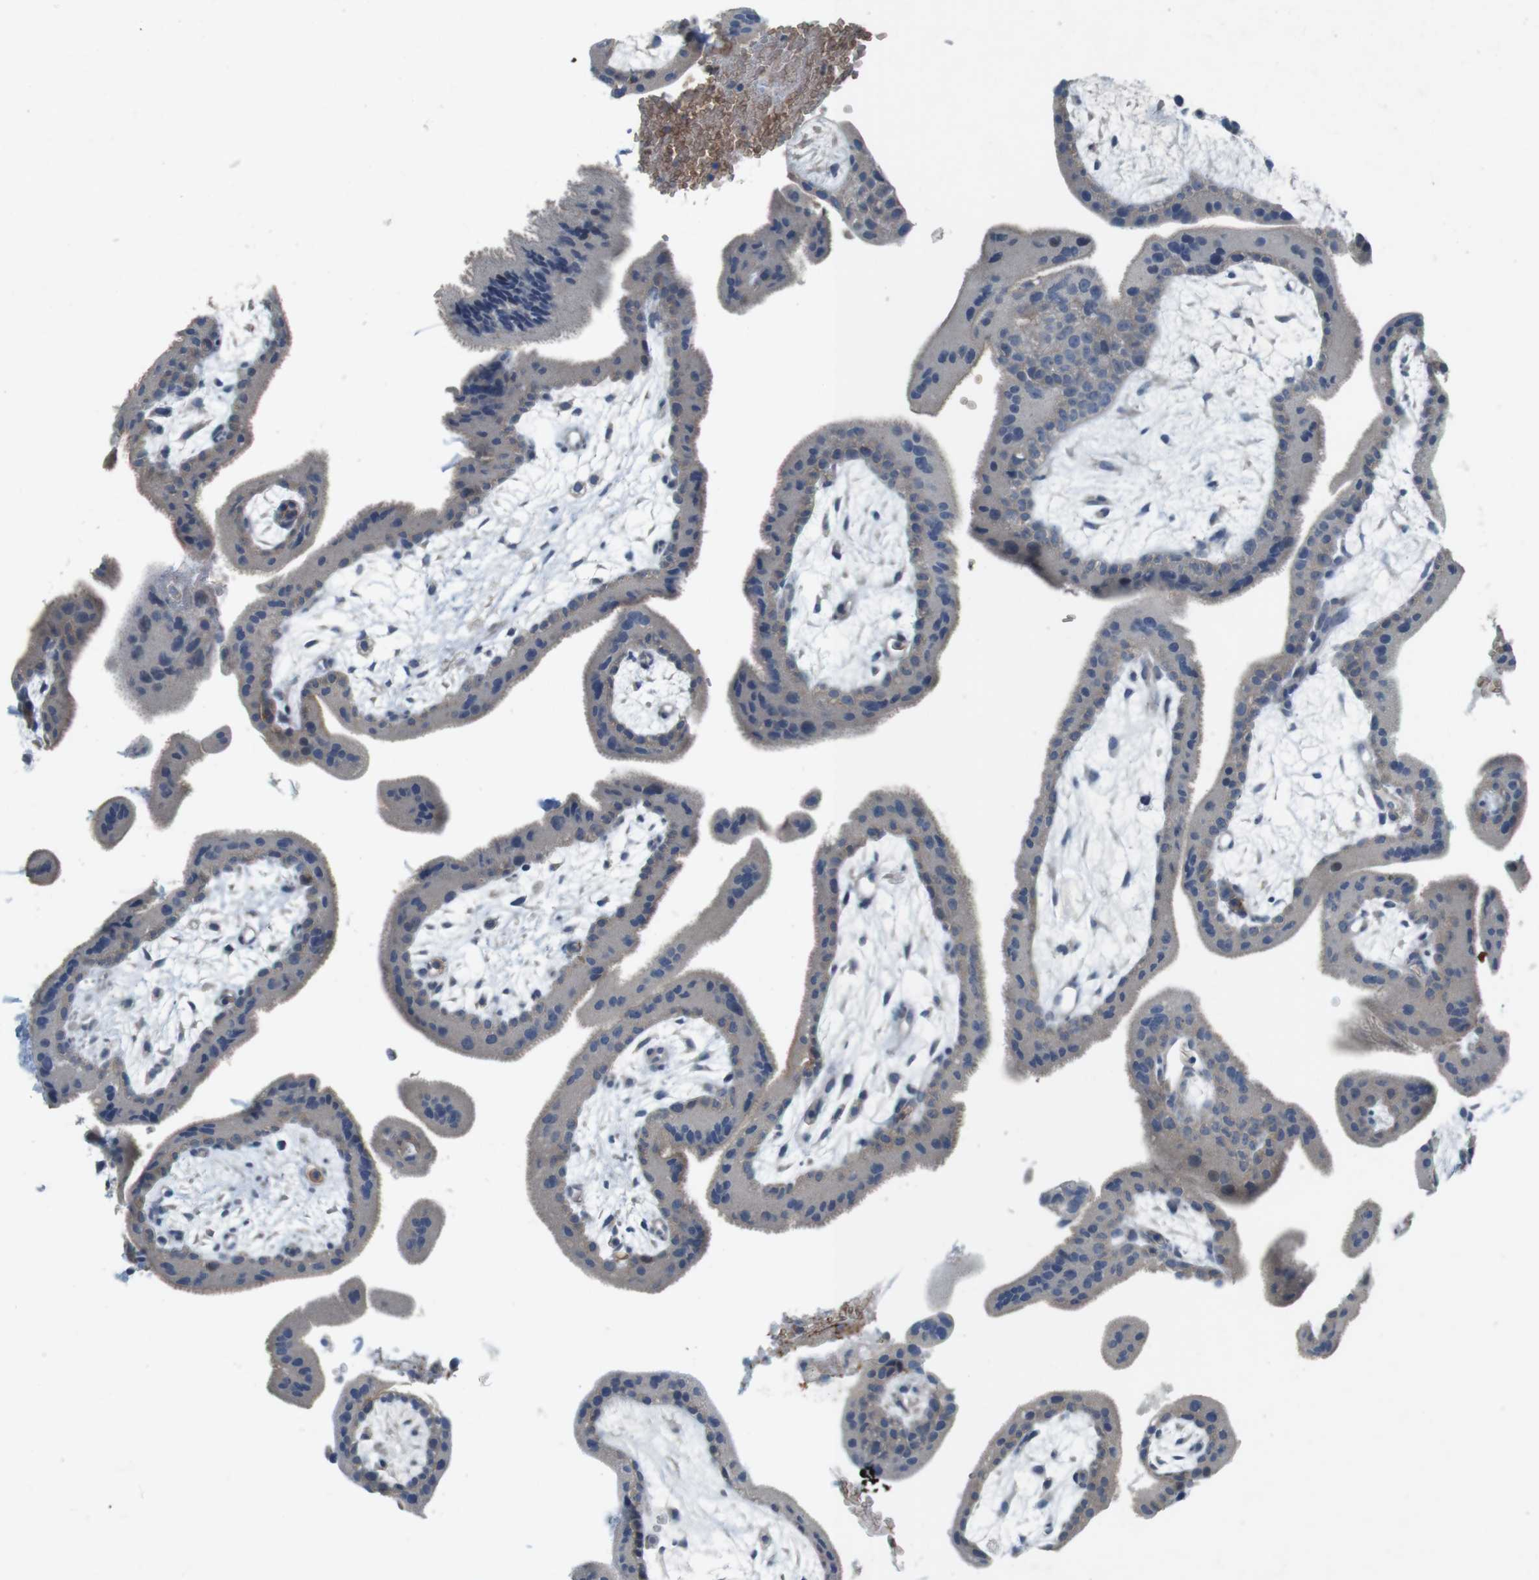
{"staining": {"intensity": "negative", "quantity": "none", "location": "none"}, "tissue": "placenta", "cell_type": "Trophoblastic cells", "image_type": "normal", "snomed": [{"axis": "morphology", "description": "Normal tissue, NOS"}, {"axis": "topography", "description": "Placenta"}], "caption": "Immunohistochemistry photomicrograph of benign placenta: placenta stained with DAB shows no significant protein staining in trophoblastic cells.", "gene": "TYW1", "patient": {"sex": "female", "age": 35}}